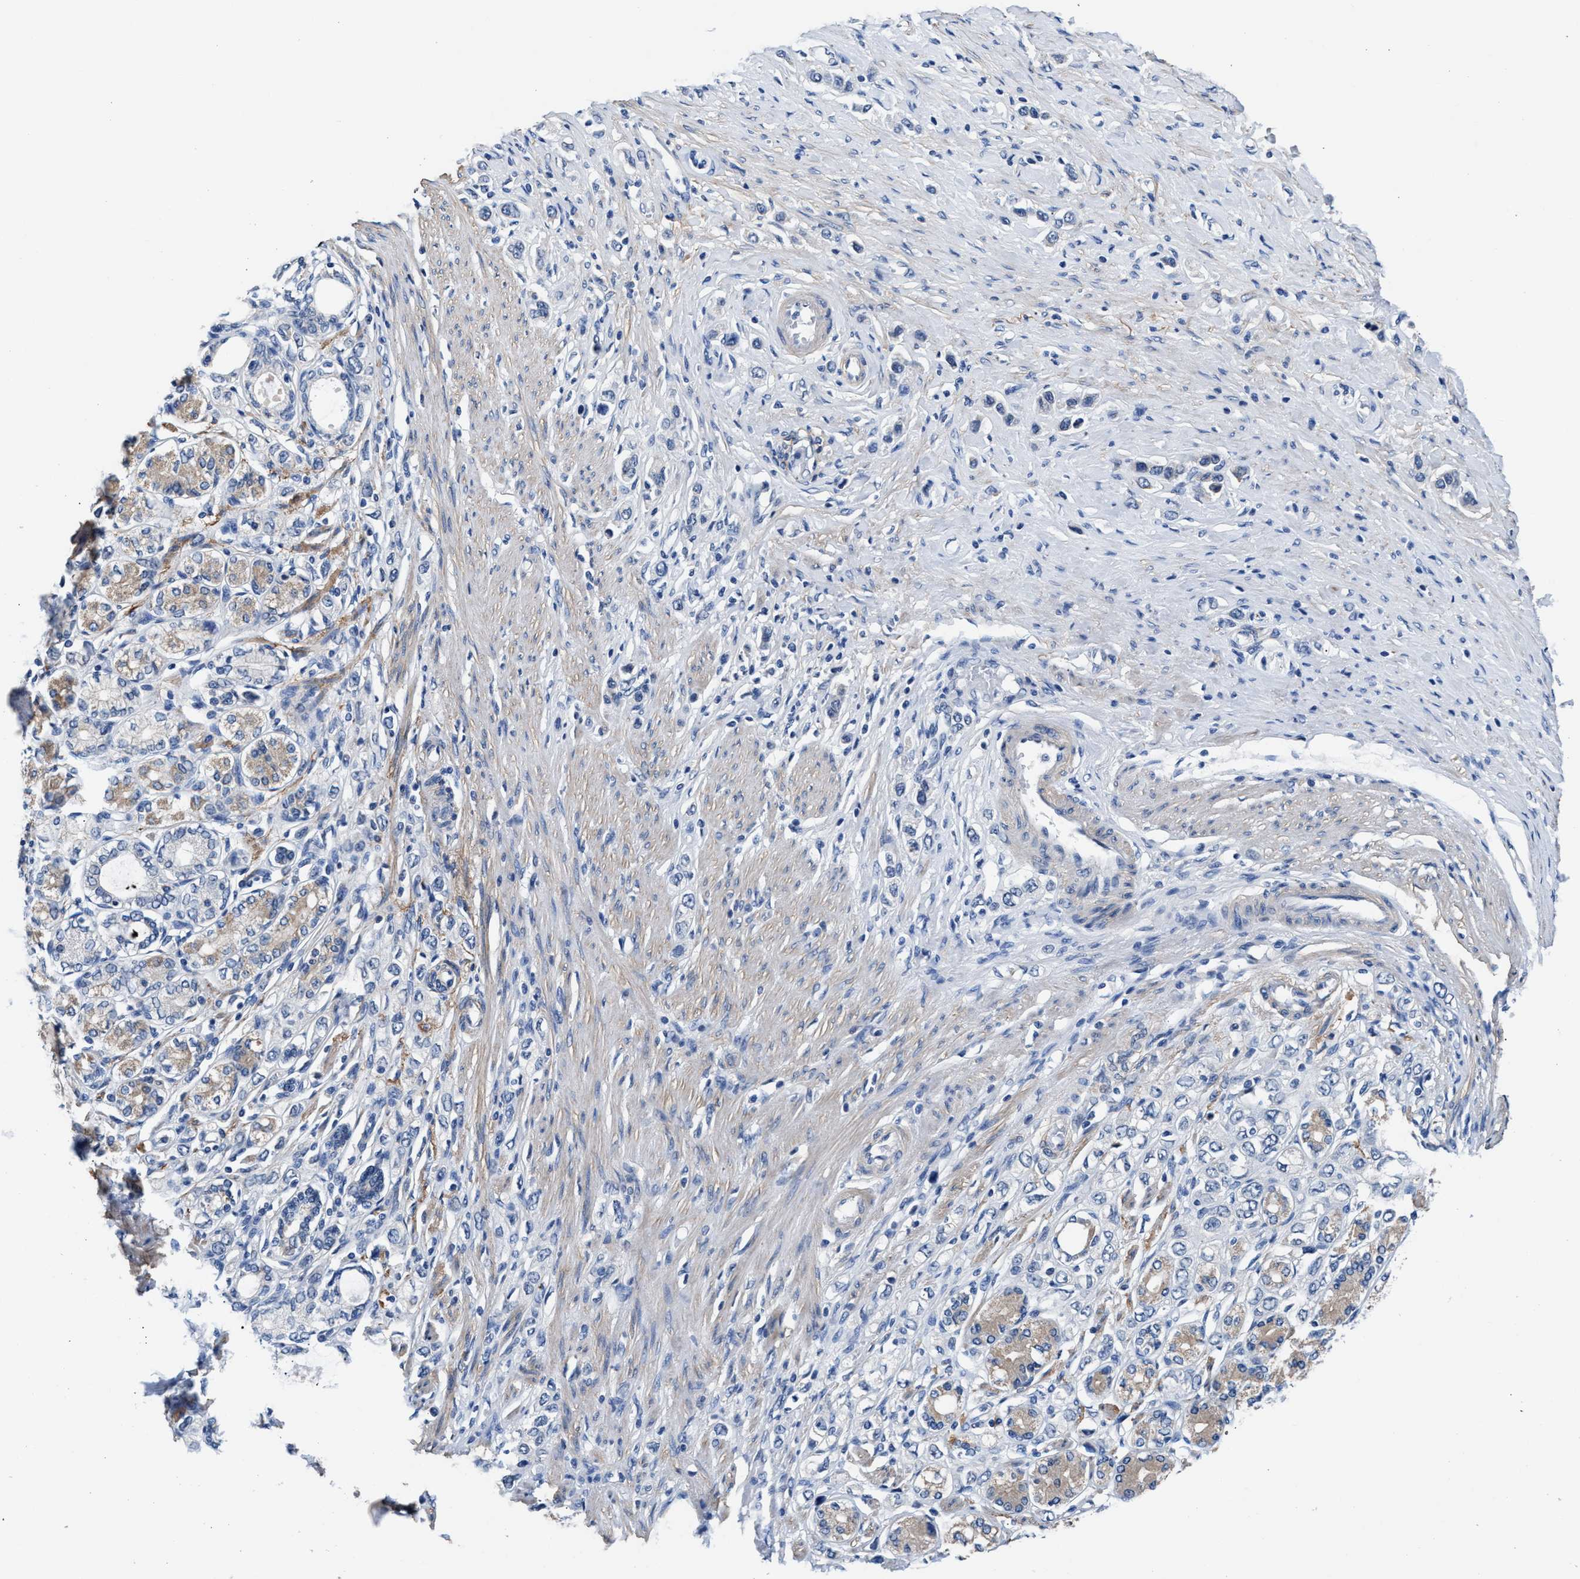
{"staining": {"intensity": "negative", "quantity": "none", "location": "none"}, "tissue": "stomach cancer", "cell_type": "Tumor cells", "image_type": "cancer", "snomed": [{"axis": "morphology", "description": "Adenocarcinoma, NOS"}, {"axis": "topography", "description": "Stomach"}], "caption": "This is a micrograph of immunohistochemistry staining of stomach cancer, which shows no positivity in tumor cells.", "gene": "MYH3", "patient": {"sex": "female", "age": 65}}